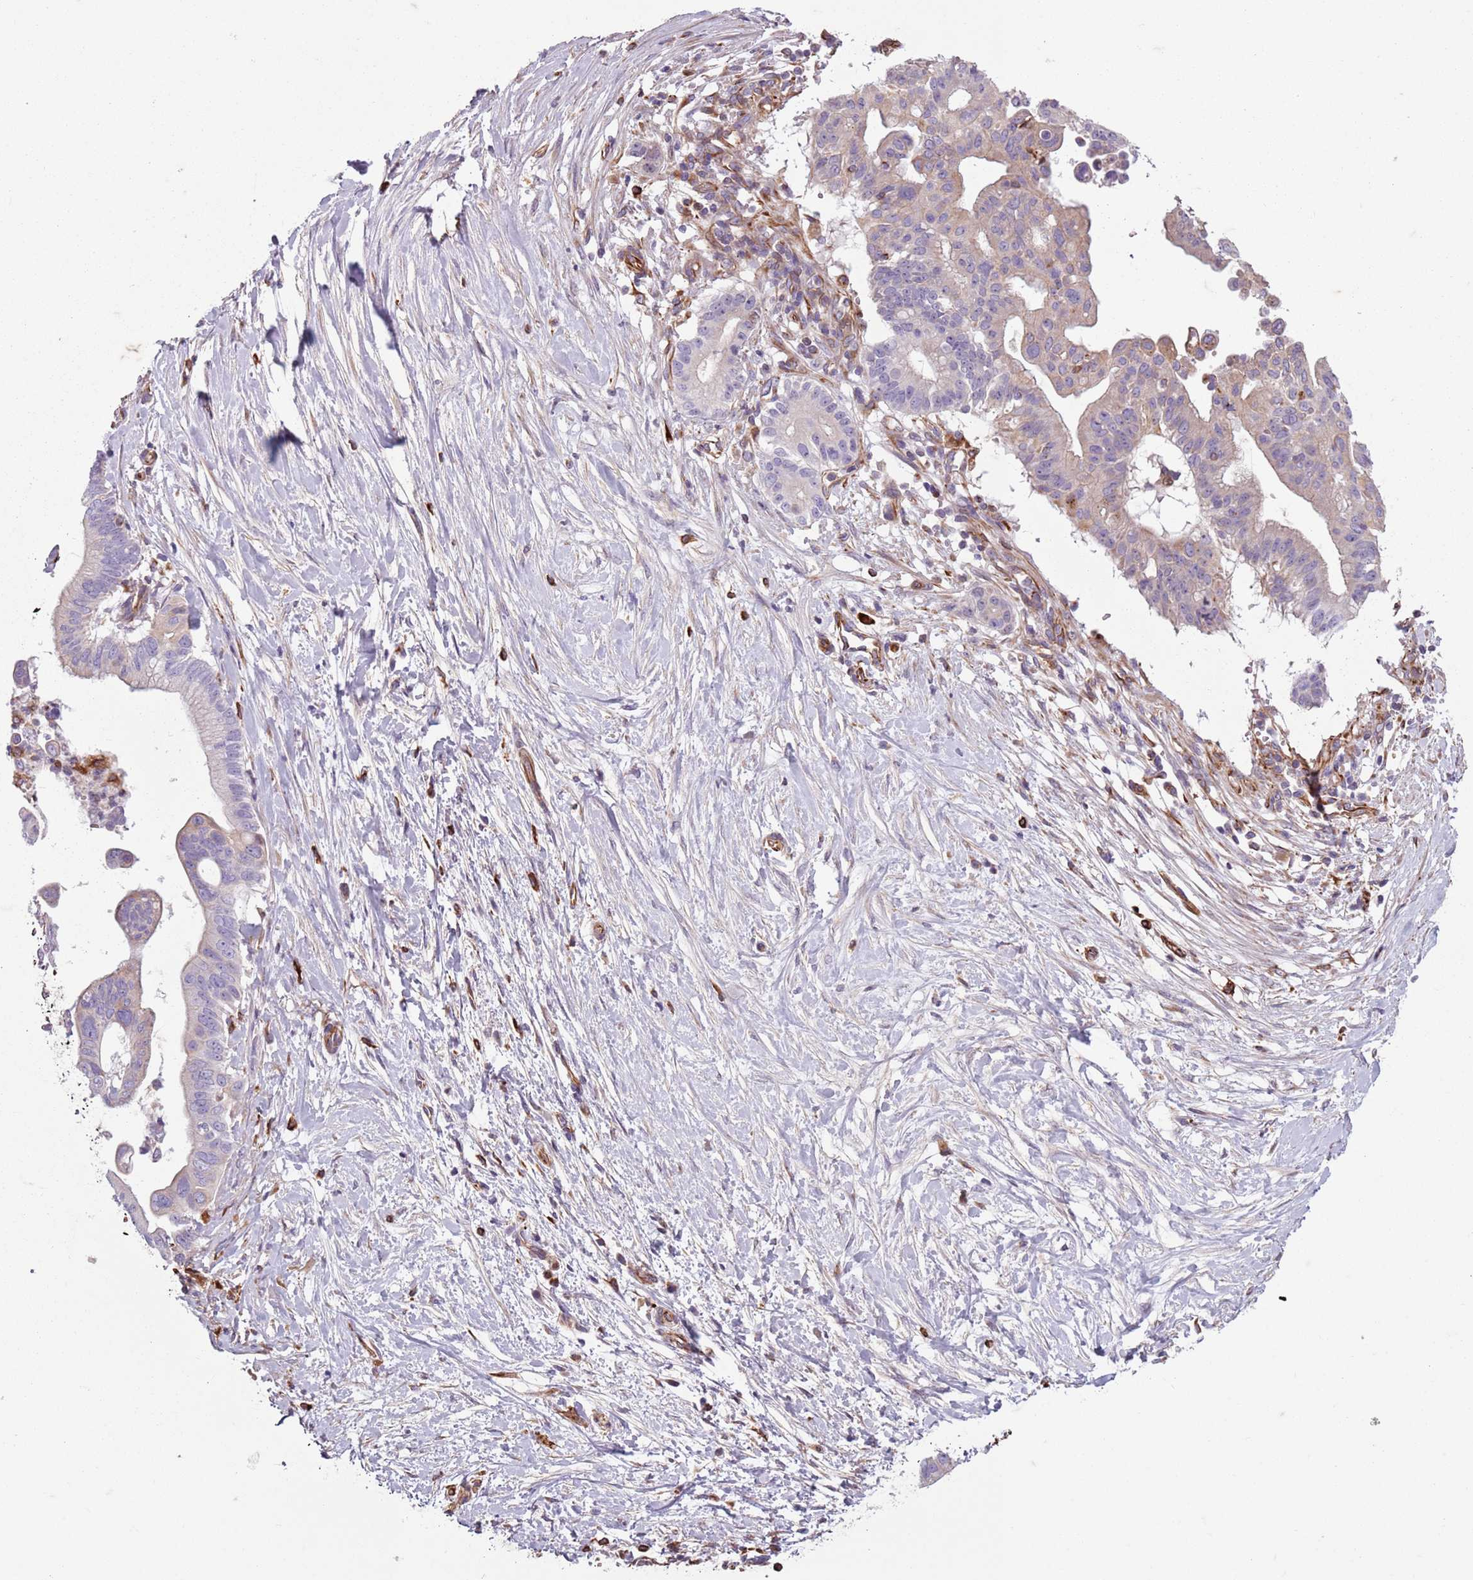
{"staining": {"intensity": "weak", "quantity": "25%-75%", "location": "cytoplasmic/membranous"}, "tissue": "pancreatic cancer", "cell_type": "Tumor cells", "image_type": "cancer", "snomed": [{"axis": "morphology", "description": "Adenocarcinoma, NOS"}, {"axis": "topography", "description": "Pancreas"}], "caption": "Immunohistochemical staining of pancreatic cancer reveals weak cytoplasmic/membranous protein staining in about 25%-75% of tumor cells.", "gene": "TAS2R38", "patient": {"sex": "male", "age": 68}}